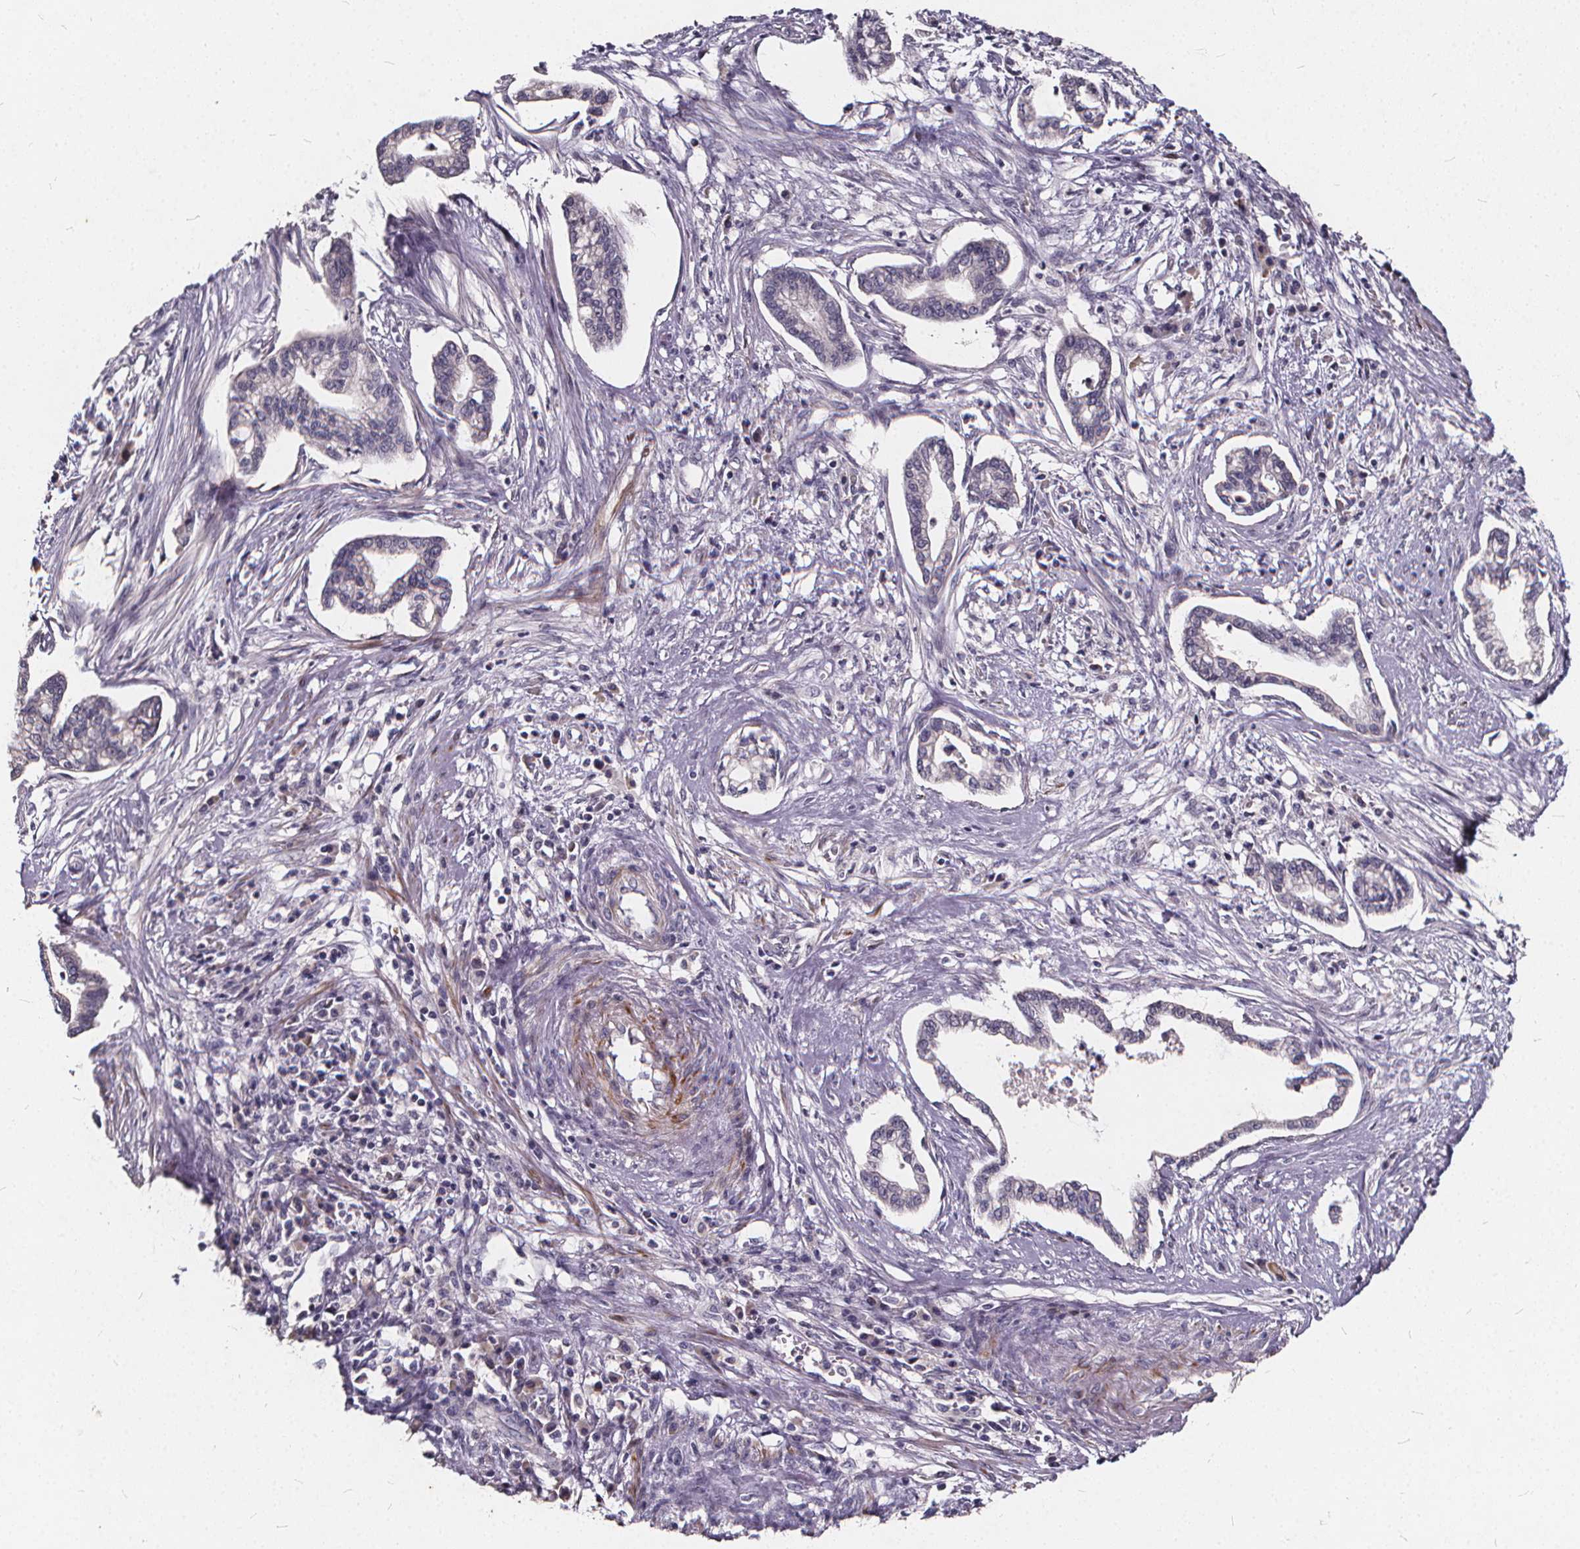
{"staining": {"intensity": "negative", "quantity": "none", "location": "none"}, "tissue": "cervical cancer", "cell_type": "Tumor cells", "image_type": "cancer", "snomed": [{"axis": "morphology", "description": "Adenocarcinoma, NOS"}, {"axis": "topography", "description": "Cervix"}], "caption": "Protein analysis of cervical adenocarcinoma reveals no significant expression in tumor cells.", "gene": "TSPAN14", "patient": {"sex": "female", "age": 62}}